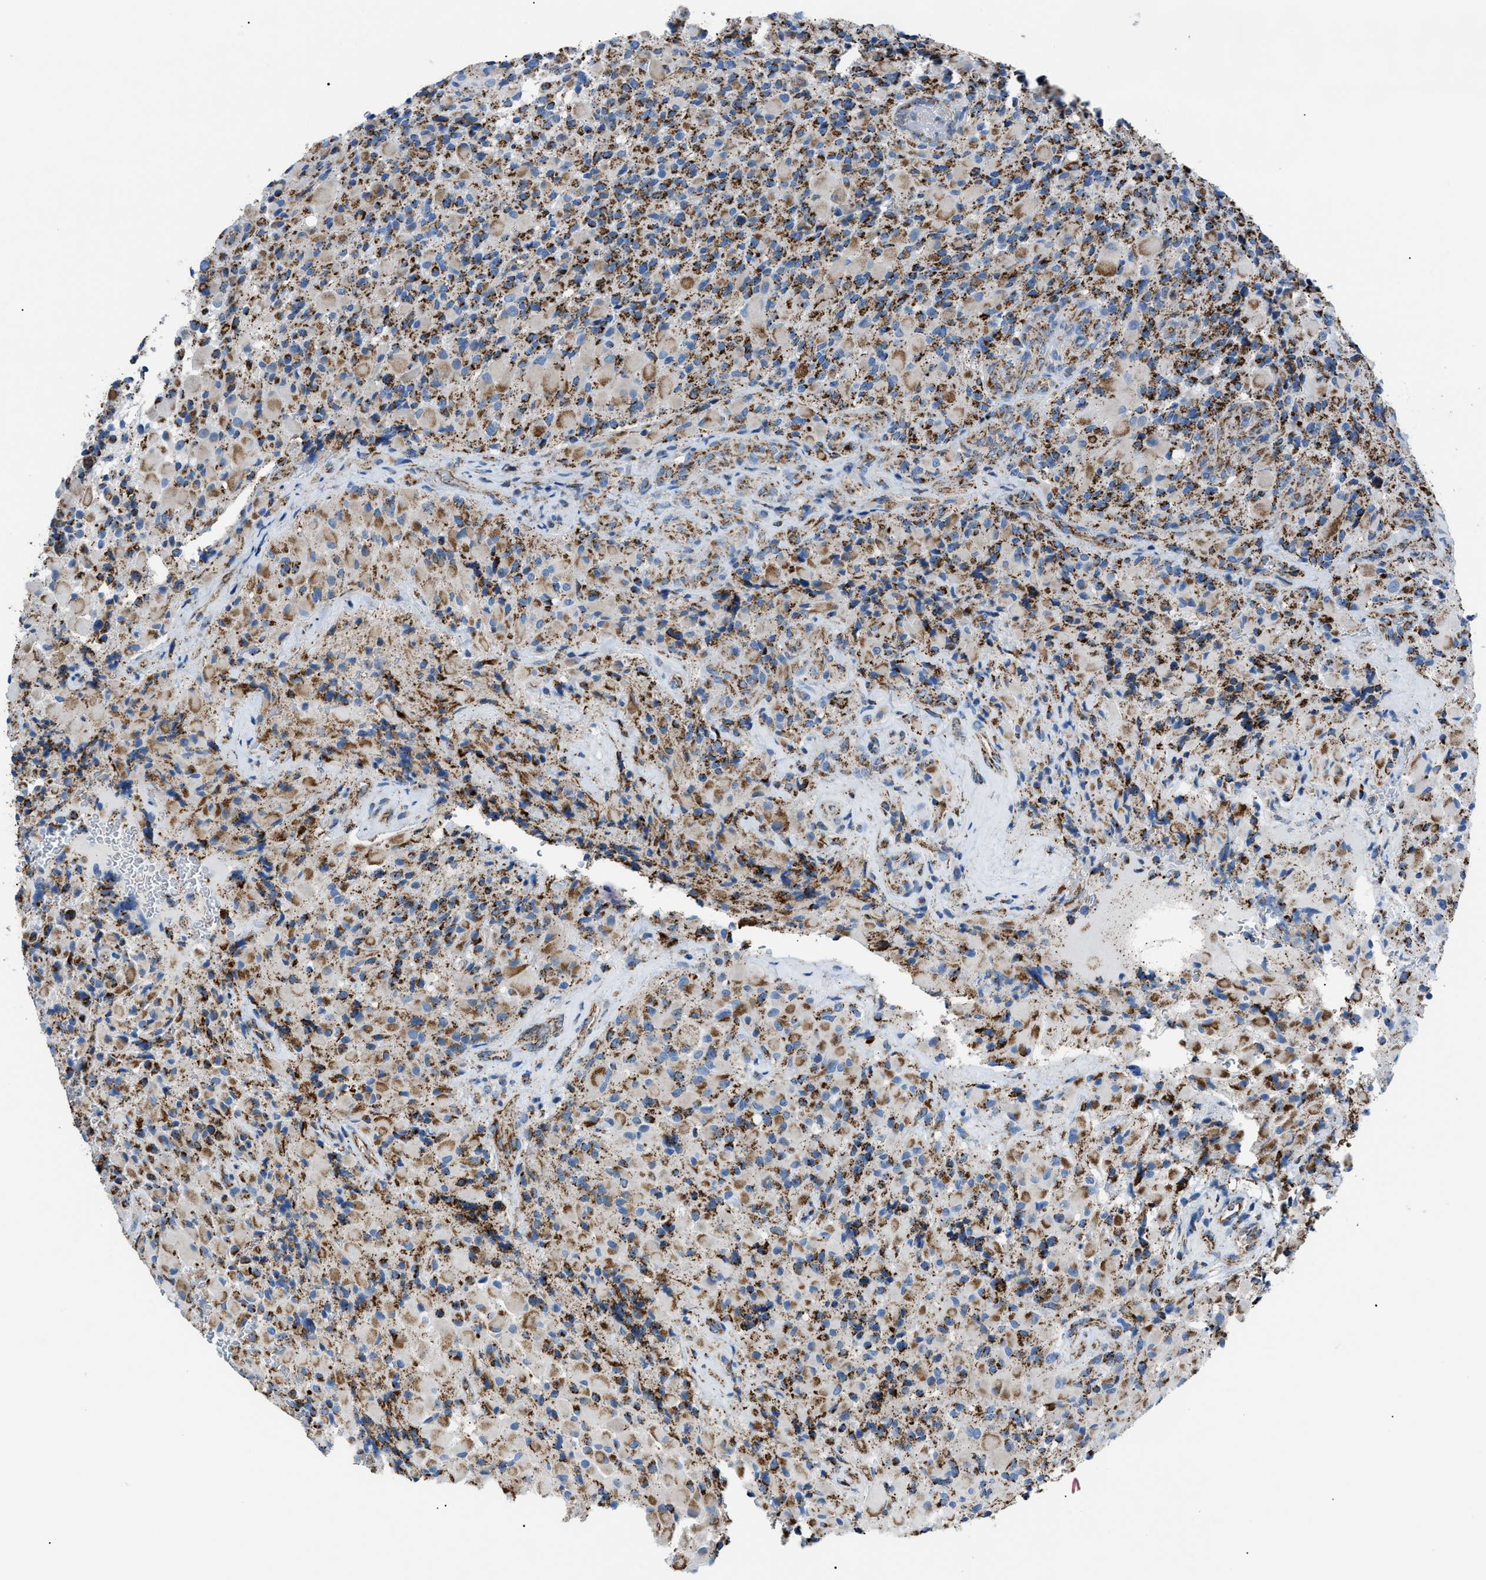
{"staining": {"intensity": "strong", "quantity": ">75%", "location": "cytoplasmic/membranous"}, "tissue": "glioma", "cell_type": "Tumor cells", "image_type": "cancer", "snomed": [{"axis": "morphology", "description": "Glioma, malignant, High grade"}, {"axis": "topography", "description": "Brain"}], "caption": "Immunohistochemical staining of human glioma exhibits strong cytoplasmic/membranous protein staining in about >75% of tumor cells.", "gene": "PHB2", "patient": {"sex": "male", "age": 71}}